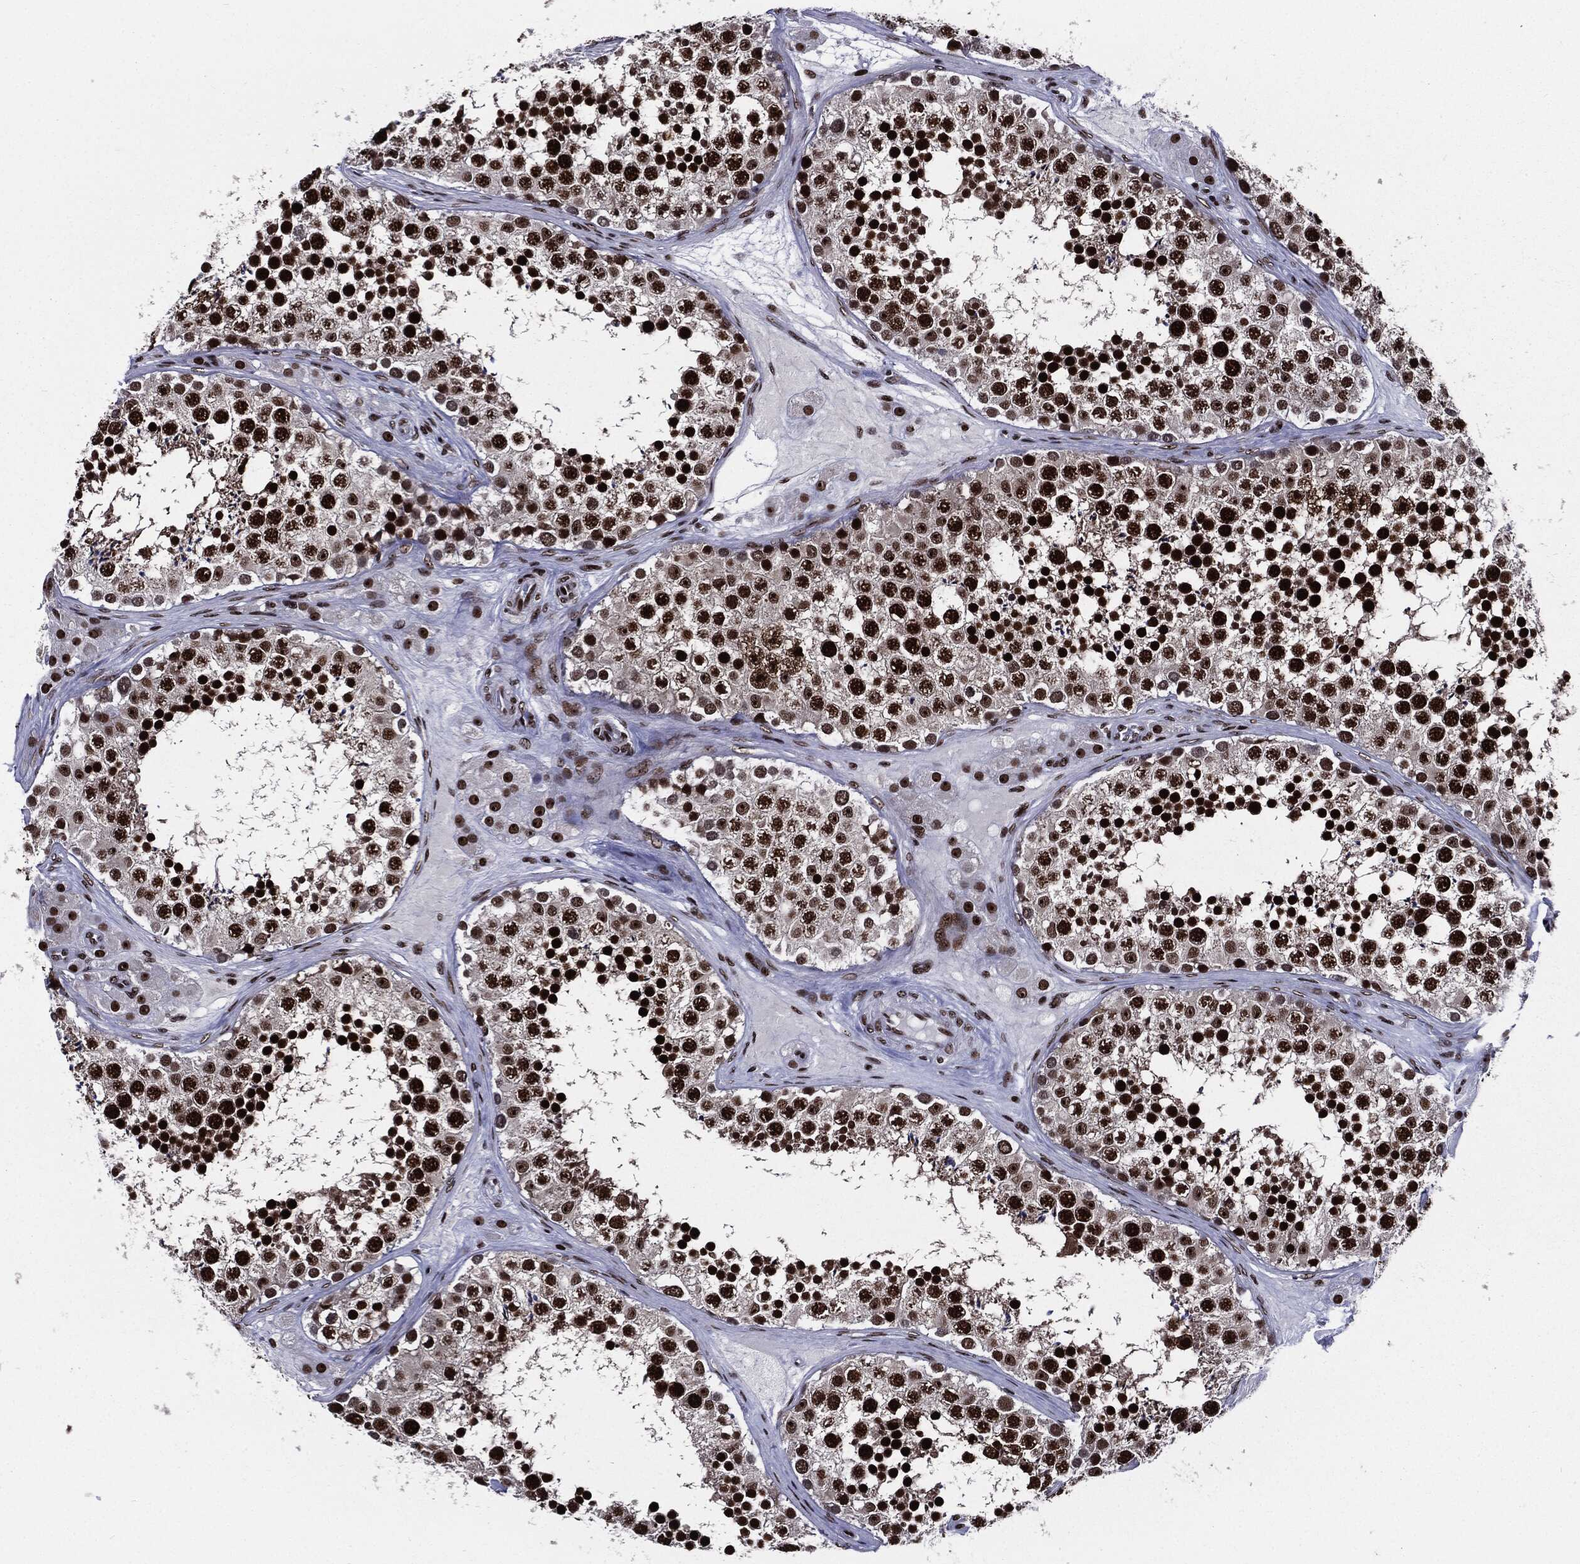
{"staining": {"intensity": "strong", "quantity": ">75%", "location": "nuclear"}, "tissue": "testis", "cell_type": "Cells in seminiferous ducts", "image_type": "normal", "snomed": [{"axis": "morphology", "description": "Normal tissue, NOS"}, {"axis": "topography", "description": "Testis"}], "caption": "High-magnification brightfield microscopy of normal testis stained with DAB (brown) and counterstained with hematoxylin (blue). cells in seminiferous ducts exhibit strong nuclear positivity is identified in about>75% of cells.", "gene": "ZFP91", "patient": {"sex": "male", "age": 41}}